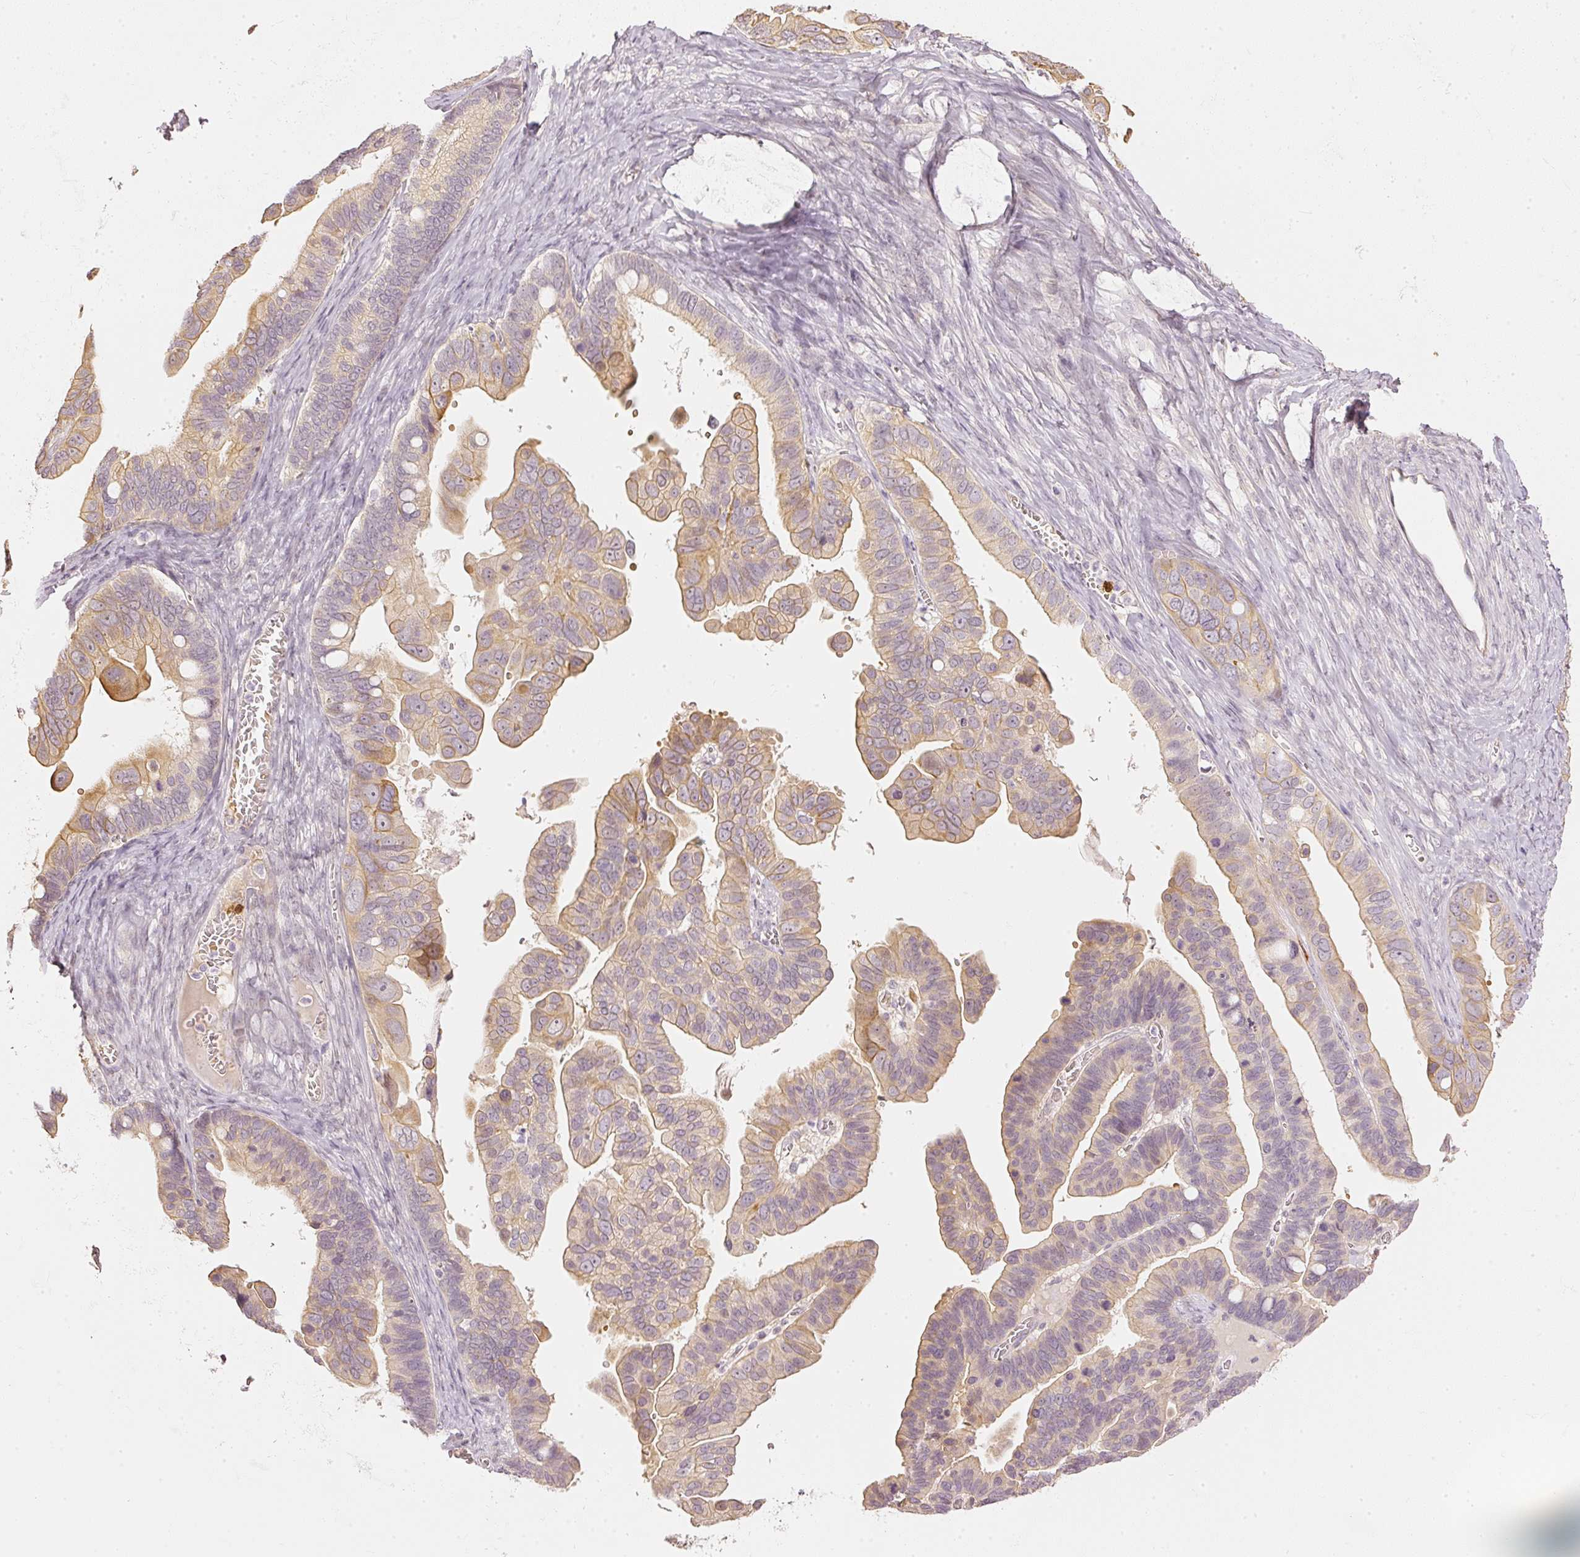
{"staining": {"intensity": "moderate", "quantity": "25%-75%", "location": "cytoplasmic/membranous"}, "tissue": "ovarian cancer", "cell_type": "Tumor cells", "image_type": "cancer", "snomed": [{"axis": "morphology", "description": "Cystadenocarcinoma, serous, NOS"}, {"axis": "topography", "description": "Ovary"}], "caption": "High-magnification brightfield microscopy of serous cystadenocarcinoma (ovarian) stained with DAB (brown) and counterstained with hematoxylin (blue). tumor cells exhibit moderate cytoplasmic/membranous positivity is seen in approximately25%-75% of cells. (brown staining indicates protein expression, while blue staining denotes nuclei).", "gene": "GZMA", "patient": {"sex": "female", "age": 56}}